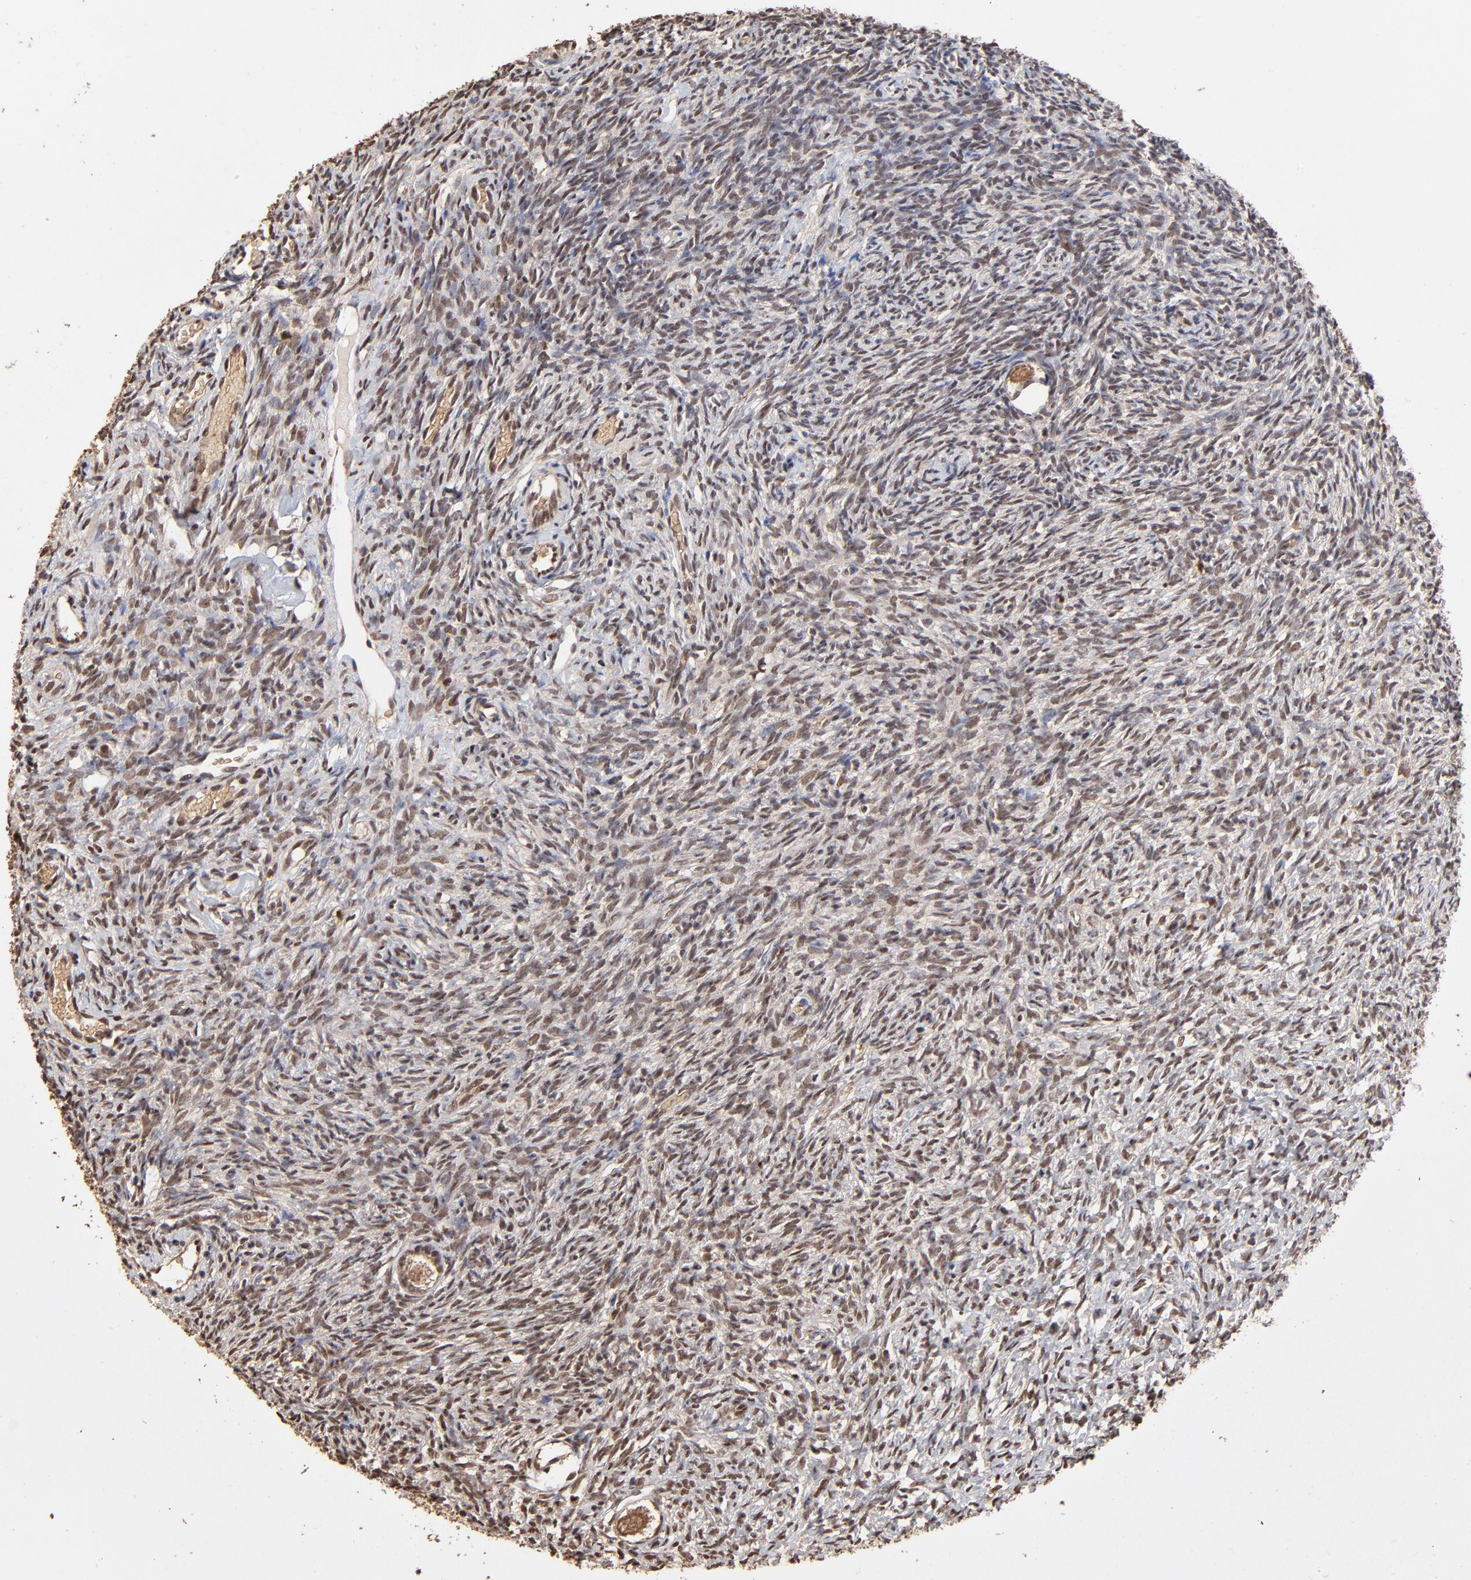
{"staining": {"intensity": "moderate", "quantity": ">75%", "location": "nuclear"}, "tissue": "ovary", "cell_type": "Follicle cells", "image_type": "normal", "snomed": [{"axis": "morphology", "description": "Normal tissue, NOS"}, {"axis": "topography", "description": "Ovary"}], "caption": "Protein expression analysis of normal ovary shows moderate nuclear staining in about >75% of follicle cells.", "gene": "CASP1", "patient": {"sex": "female", "age": 35}}